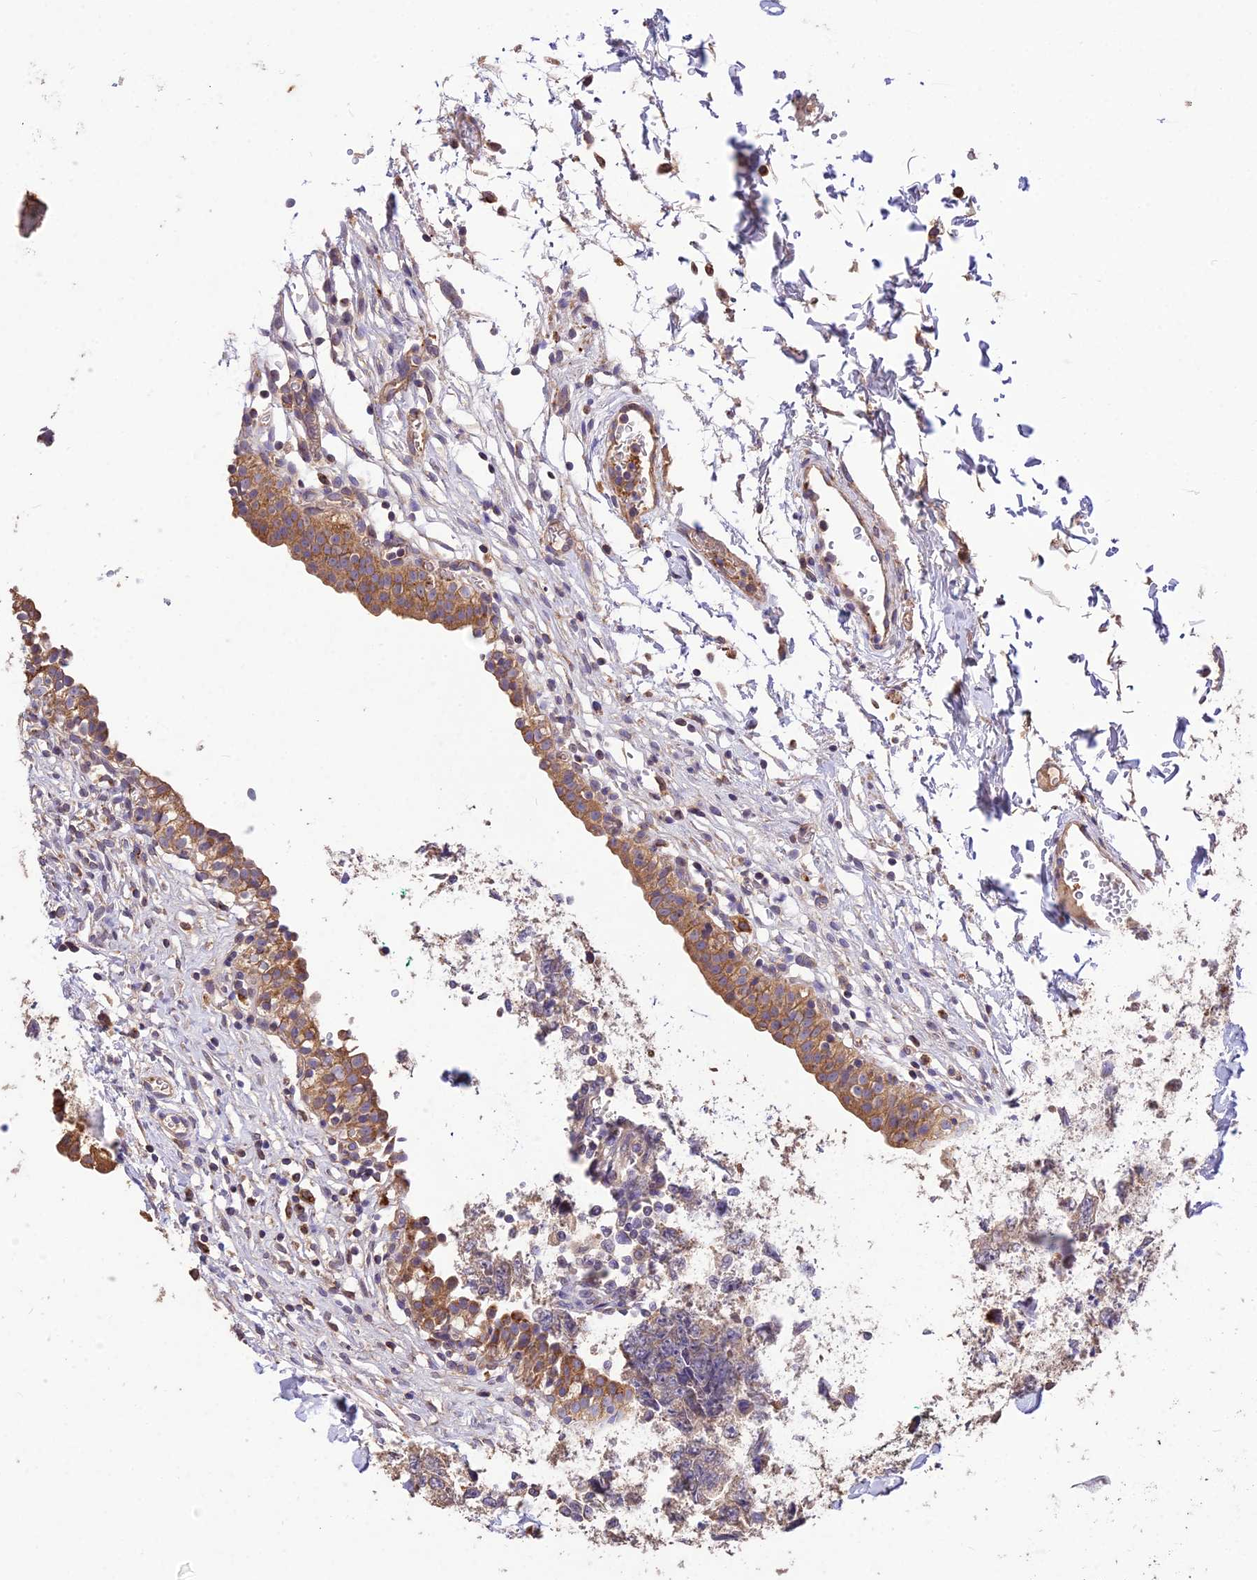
{"staining": {"intensity": "moderate", "quantity": ">75%", "location": "cytoplasmic/membranous"}, "tissue": "urinary bladder", "cell_type": "Urothelial cells", "image_type": "normal", "snomed": [{"axis": "morphology", "description": "Normal tissue, NOS"}, {"axis": "topography", "description": "Urinary bladder"}, {"axis": "topography", "description": "Peripheral nerve tissue"}], "caption": "High-power microscopy captured an IHC histopathology image of benign urinary bladder, revealing moderate cytoplasmic/membranous staining in about >75% of urothelial cells.", "gene": "SDHD", "patient": {"sex": "male", "age": 55}}